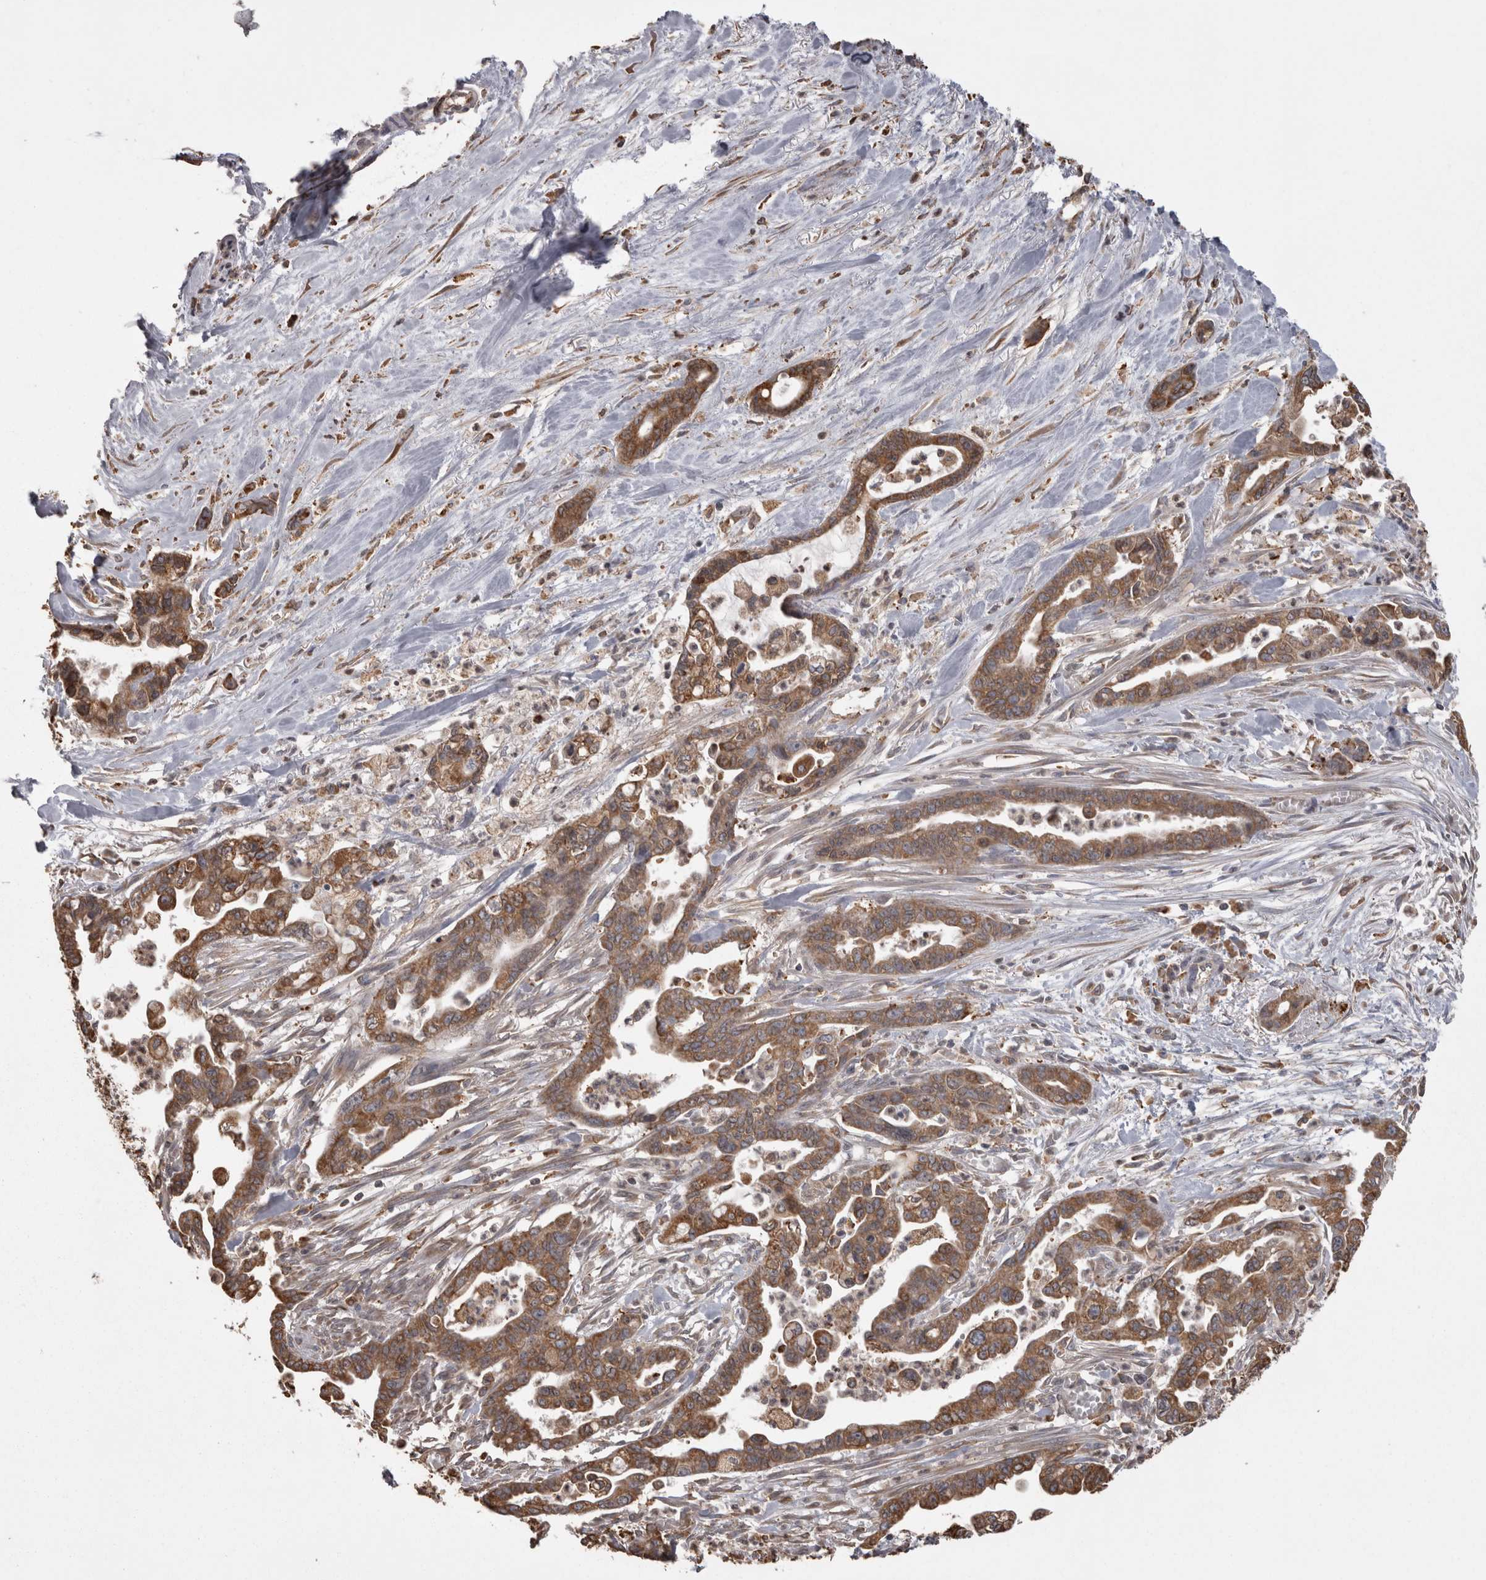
{"staining": {"intensity": "moderate", "quantity": ">75%", "location": "cytoplasmic/membranous"}, "tissue": "pancreatic cancer", "cell_type": "Tumor cells", "image_type": "cancer", "snomed": [{"axis": "morphology", "description": "Adenocarcinoma, NOS"}, {"axis": "topography", "description": "Pancreas"}], "caption": "Pancreatic cancer stained for a protein displays moderate cytoplasmic/membranous positivity in tumor cells.", "gene": "PON2", "patient": {"sex": "male", "age": 70}}